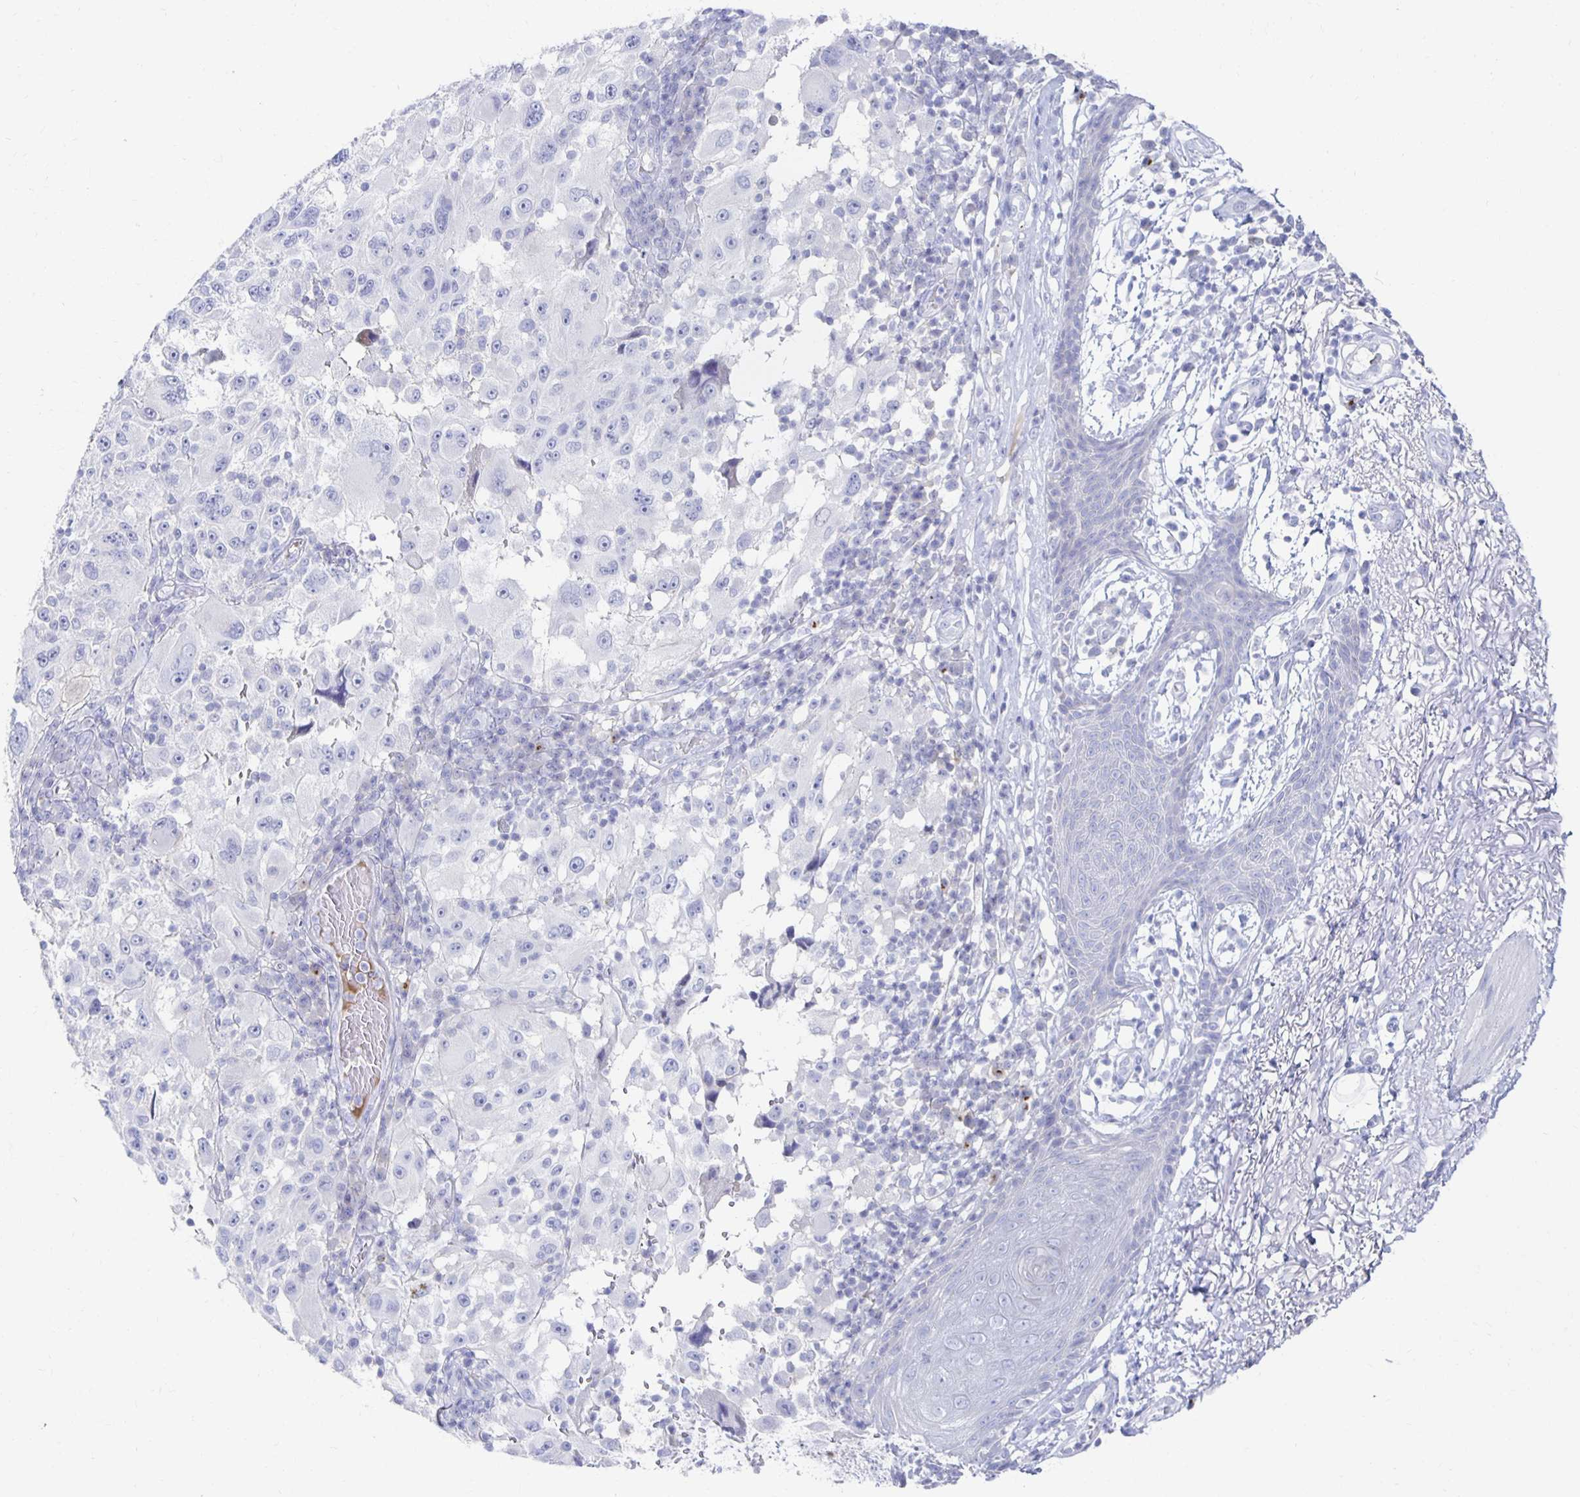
{"staining": {"intensity": "negative", "quantity": "none", "location": "none"}, "tissue": "melanoma", "cell_type": "Tumor cells", "image_type": "cancer", "snomed": [{"axis": "morphology", "description": "Malignant melanoma, NOS"}, {"axis": "topography", "description": "Skin"}], "caption": "An immunohistochemistry (IHC) micrograph of melanoma is shown. There is no staining in tumor cells of melanoma.", "gene": "PRDM7", "patient": {"sex": "female", "age": 71}}